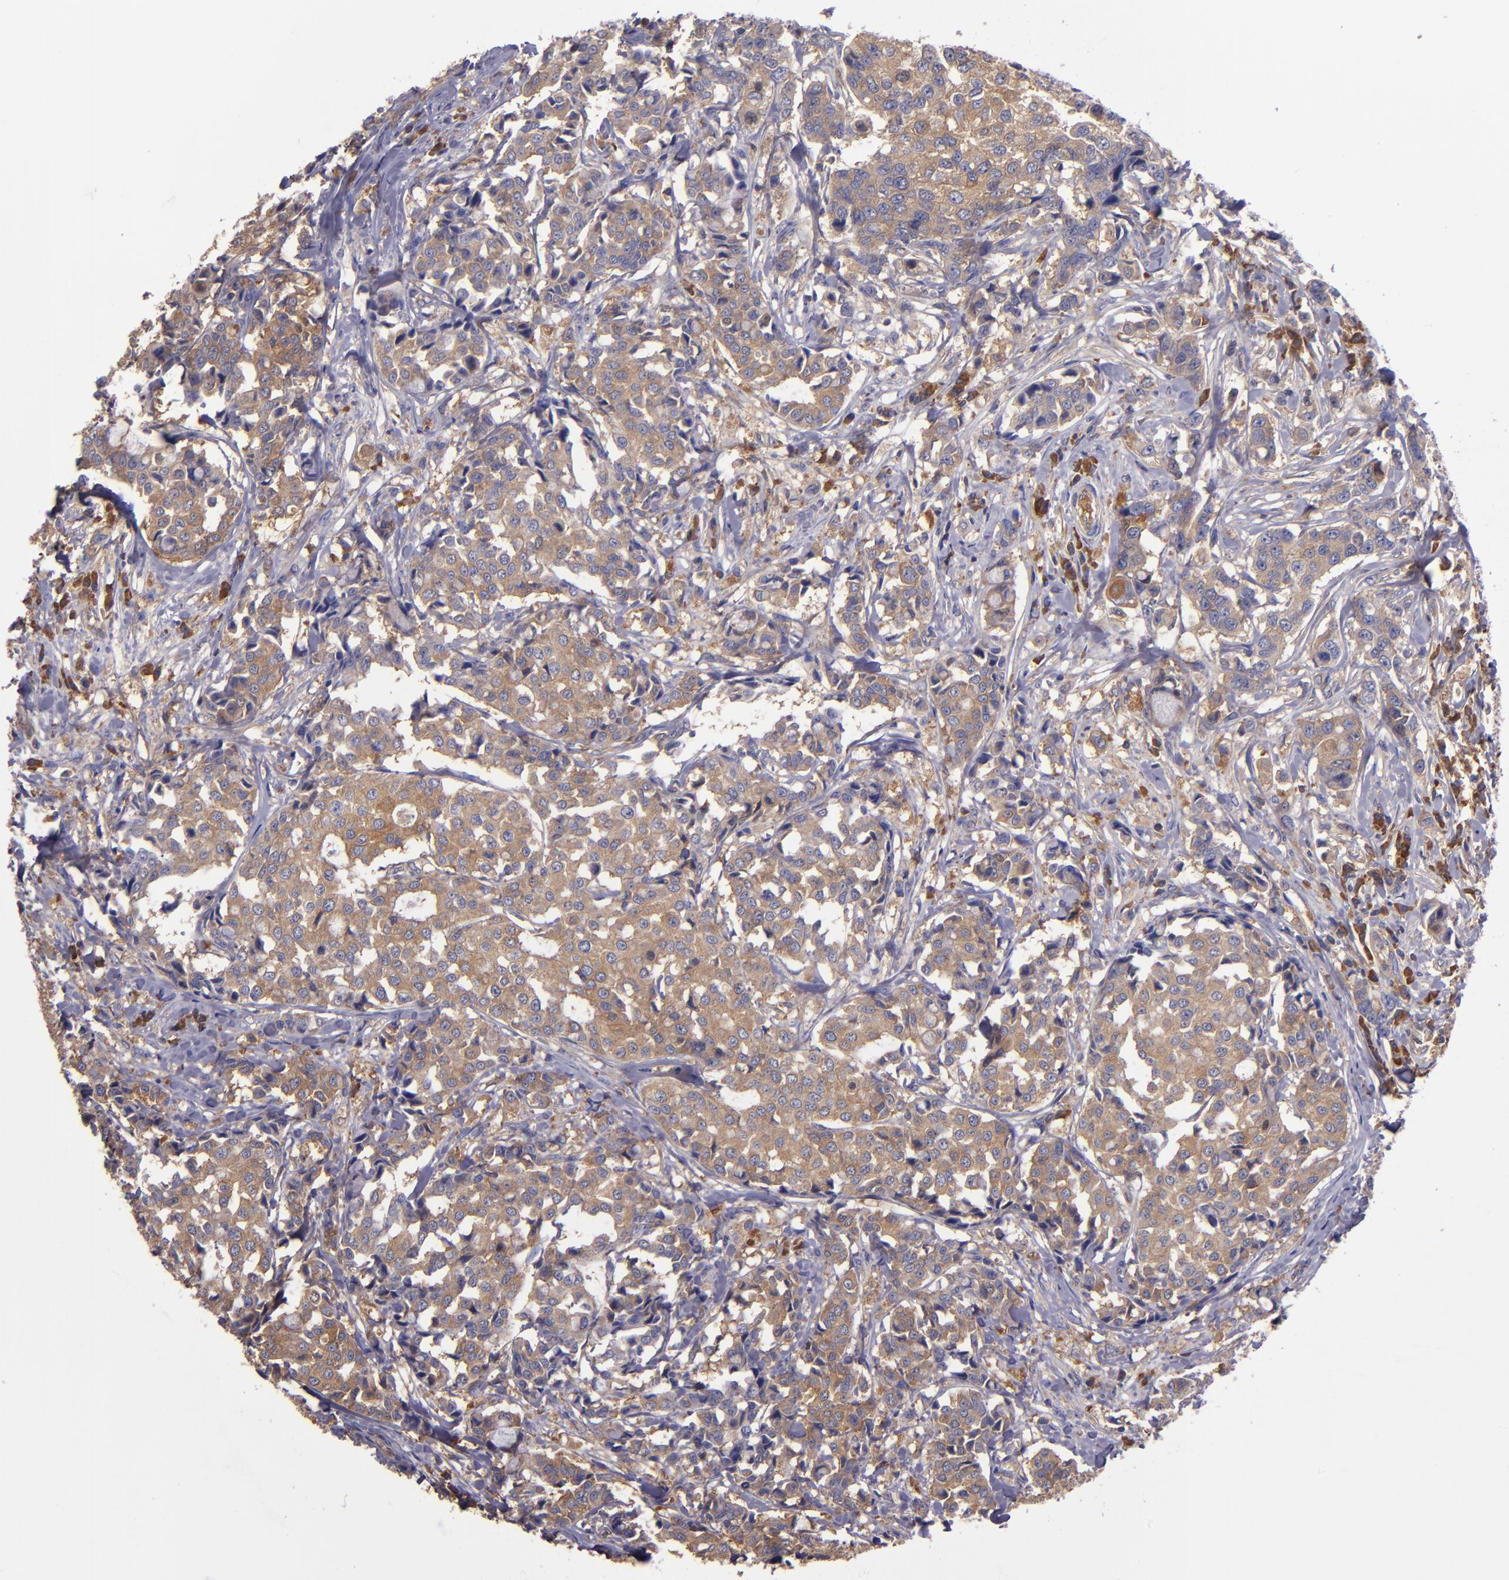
{"staining": {"intensity": "weak", "quantity": ">75%", "location": "cytoplasmic/membranous"}, "tissue": "breast cancer", "cell_type": "Tumor cells", "image_type": "cancer", "snomed": [{"axis": "morphology", "description": "Duct carcinoma"}, {"axis": "topography", "description": "Breast"}], "caption": "A micrograph showing weak cytoplasmic/membranous staining in approximately >75% of tumor cells in breast cancer (invasive ductal carcinoma), as visualized by brown immunohistochemical staining.", "gene": "CARS1", "patient": {"sex": "female", "age": 27}}